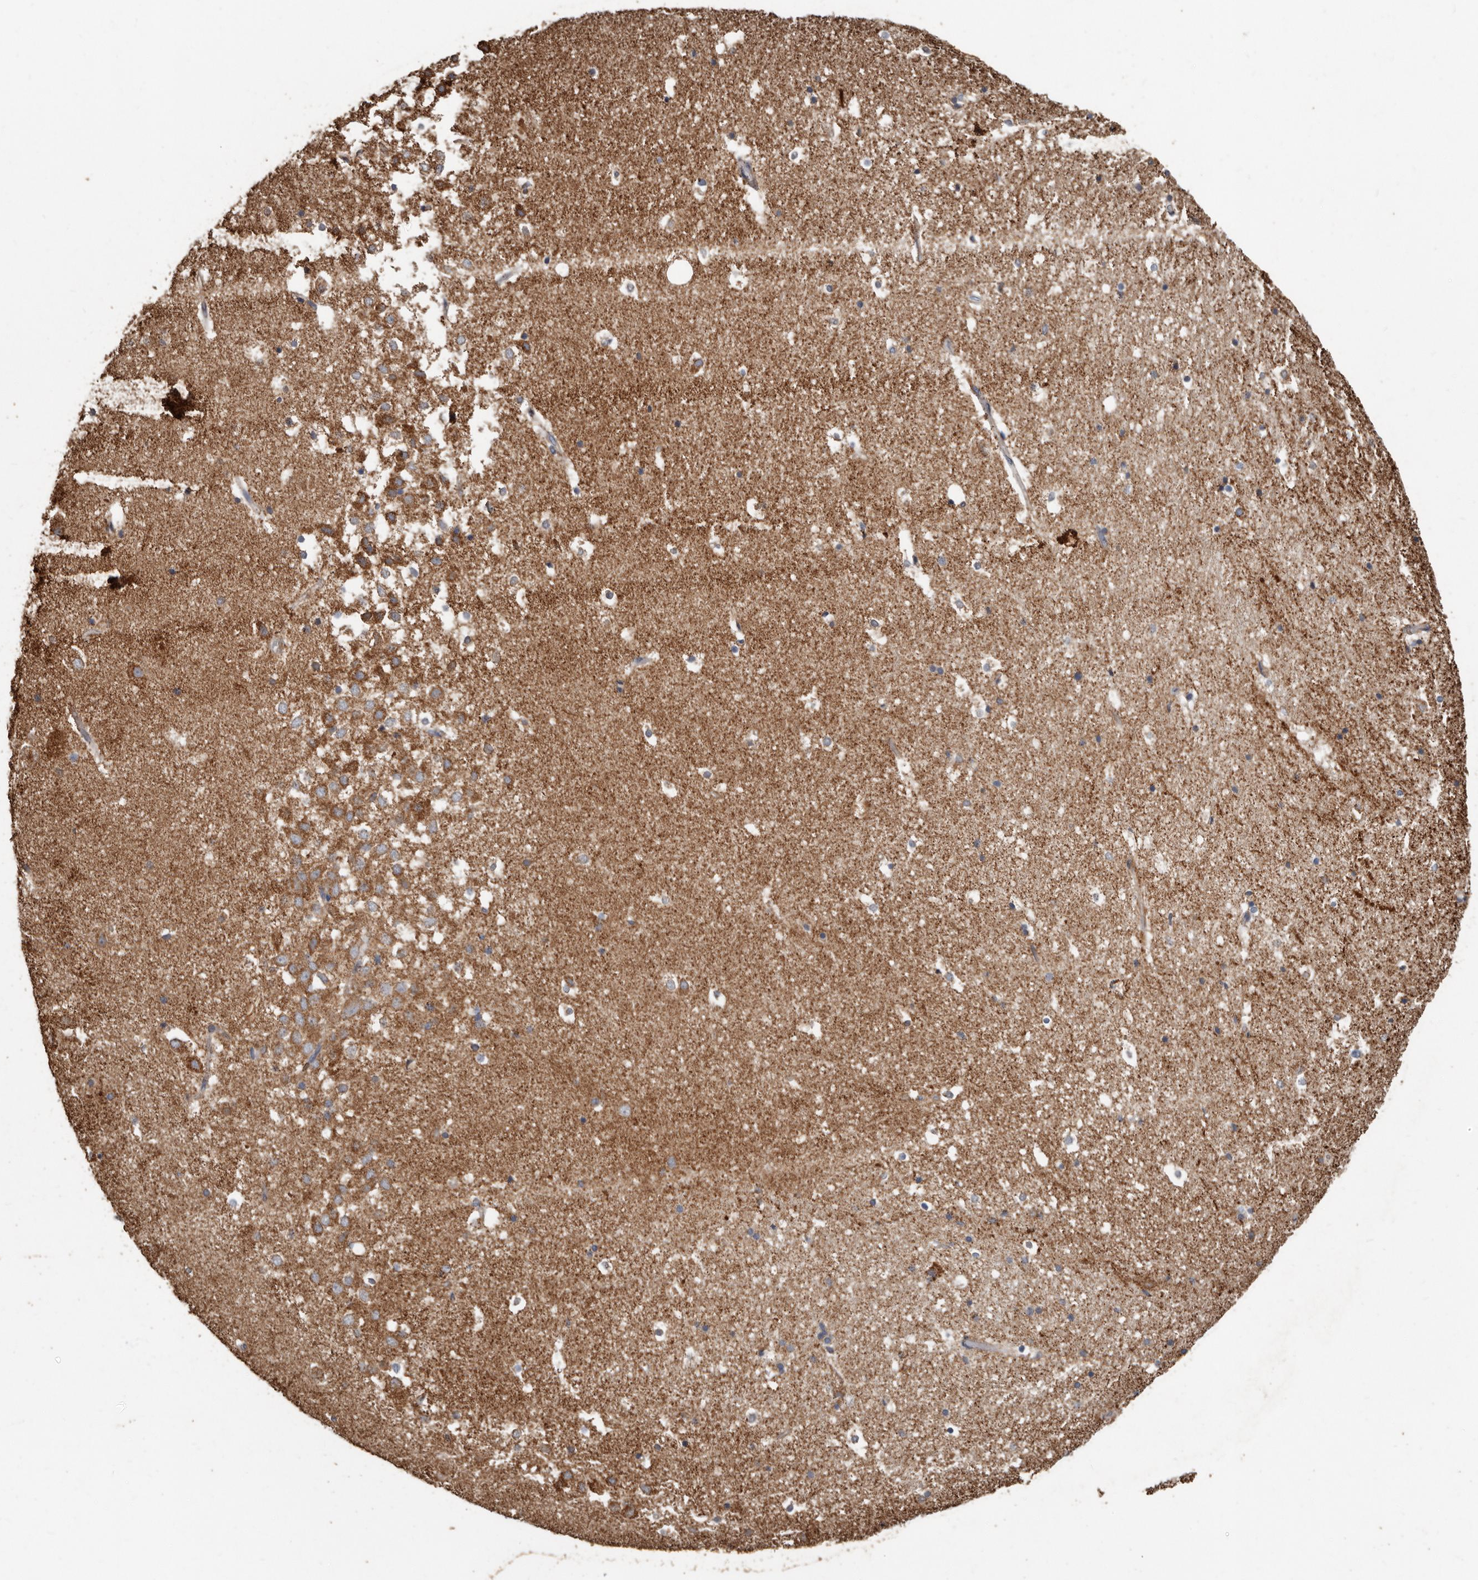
{"staining": {"intensity": "moderate", "quantity": "<25%", "location": "cytoplasmic/membranous"}, "tissue": "hippocampus", "cell_type": "Glial cells", "image_type": "normal", "snomed": [{"axis": "morphology", "description": "Normal tissue, NOS"}, {"axis": "topography", "description": "Hippocampus"}], "caption": "Brown immunohistochemical staining in unremarkable hippocampus reveals moderate cytoplasmic/membranous staining in about <25% of glial cells.", "gene": "OSGIN2", "patient": {"sex": "female", "age": 52}}